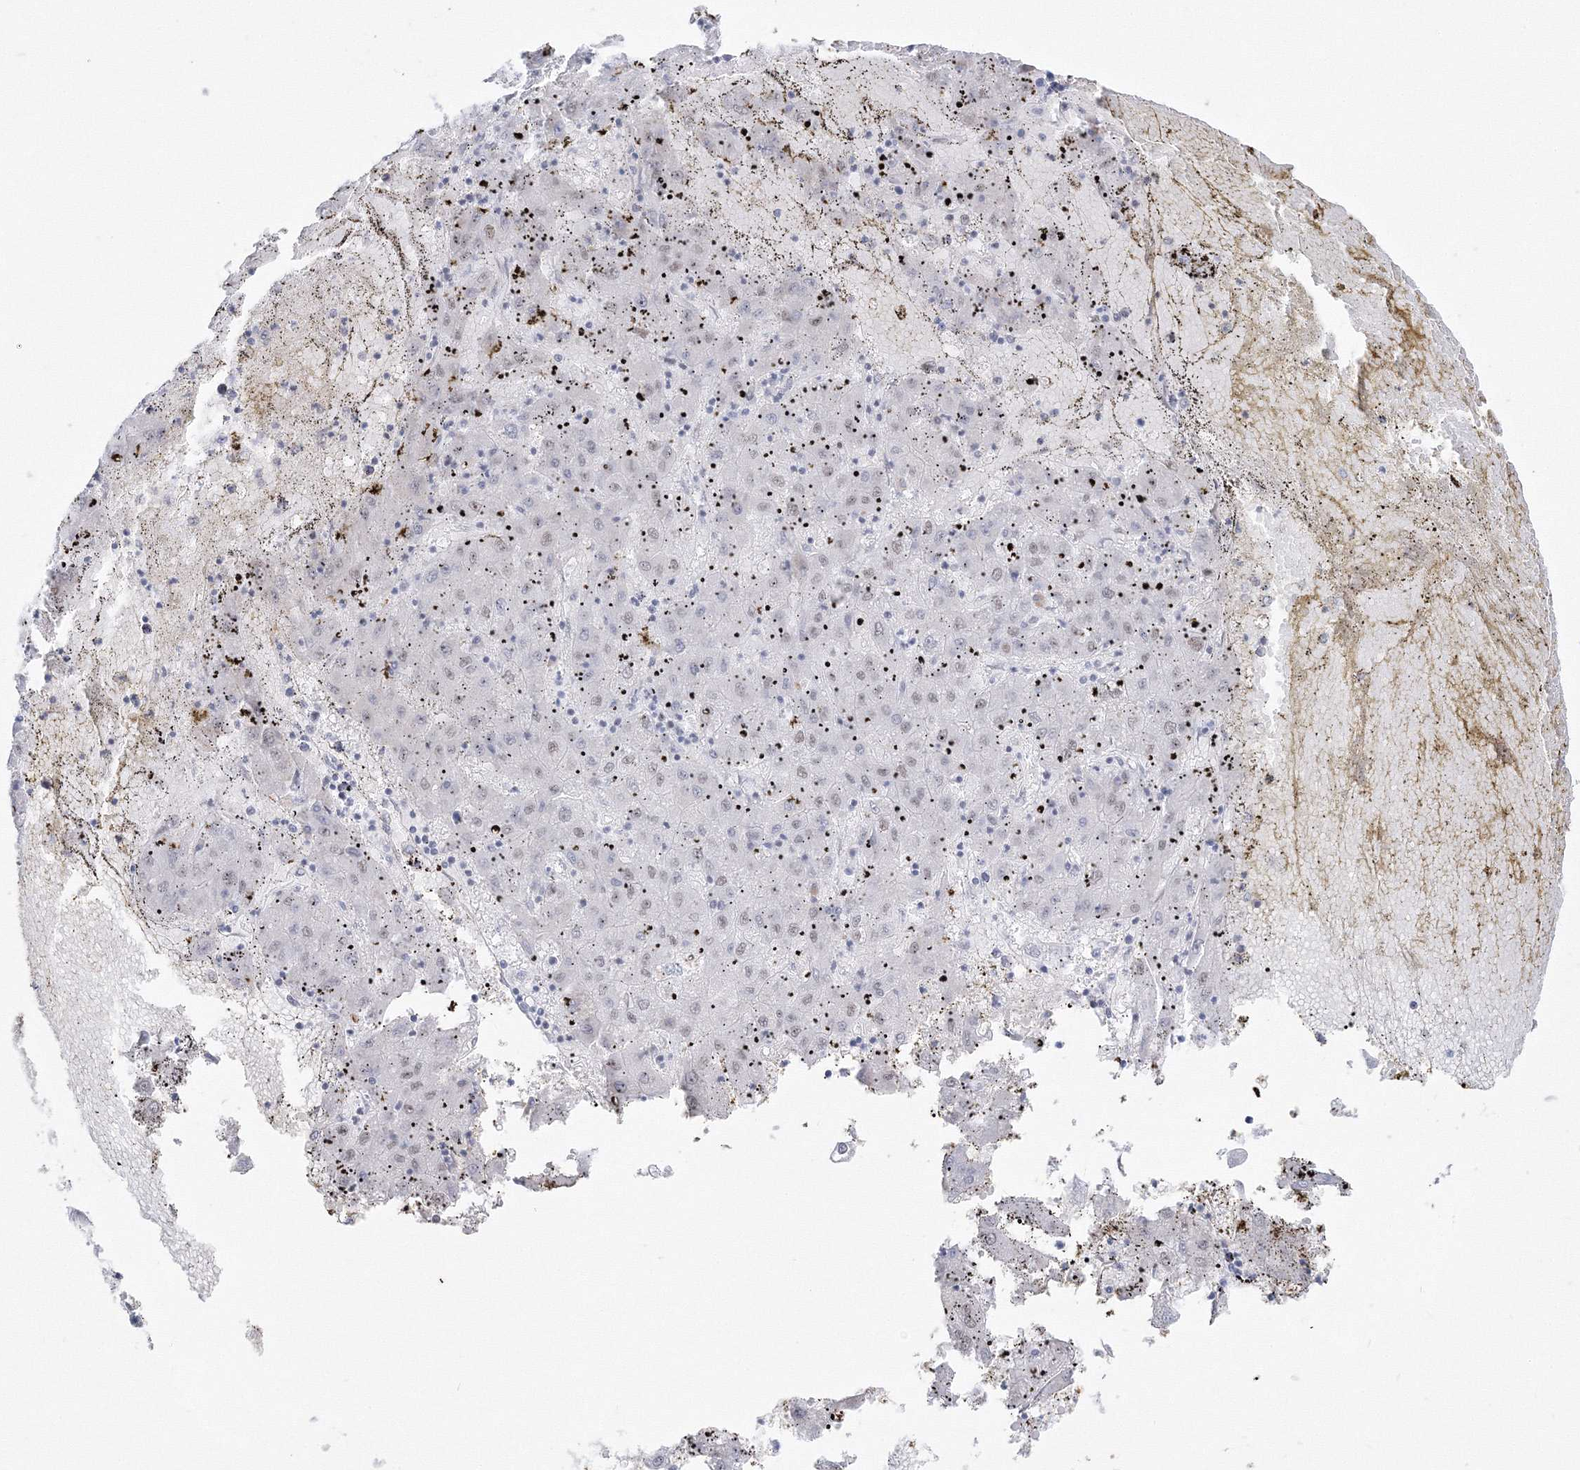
{"staining": {"intensity": "weak", "quantity": "<25%", "location": "nuclear"}, "tissue": "liver cancer", "cell_type": "Tumor cells", "image_type": "cancer", "snomed": [{"axis": "morphology", "description": "Carcinoma, Hepatocellular, NOS"}, {"axis": "topography", "description": "Liver"}], "caption": "Tumor cells show no significant protein positivity in liver hepatocellular carcinoma. The staining is performed using DAB (3,3'-diaminobenzidine) brown chromogen with nuclei counter-stained in using hematoxylin.", "gene": "ZNF638", "patient": {"sex": "male", "age": 72}}